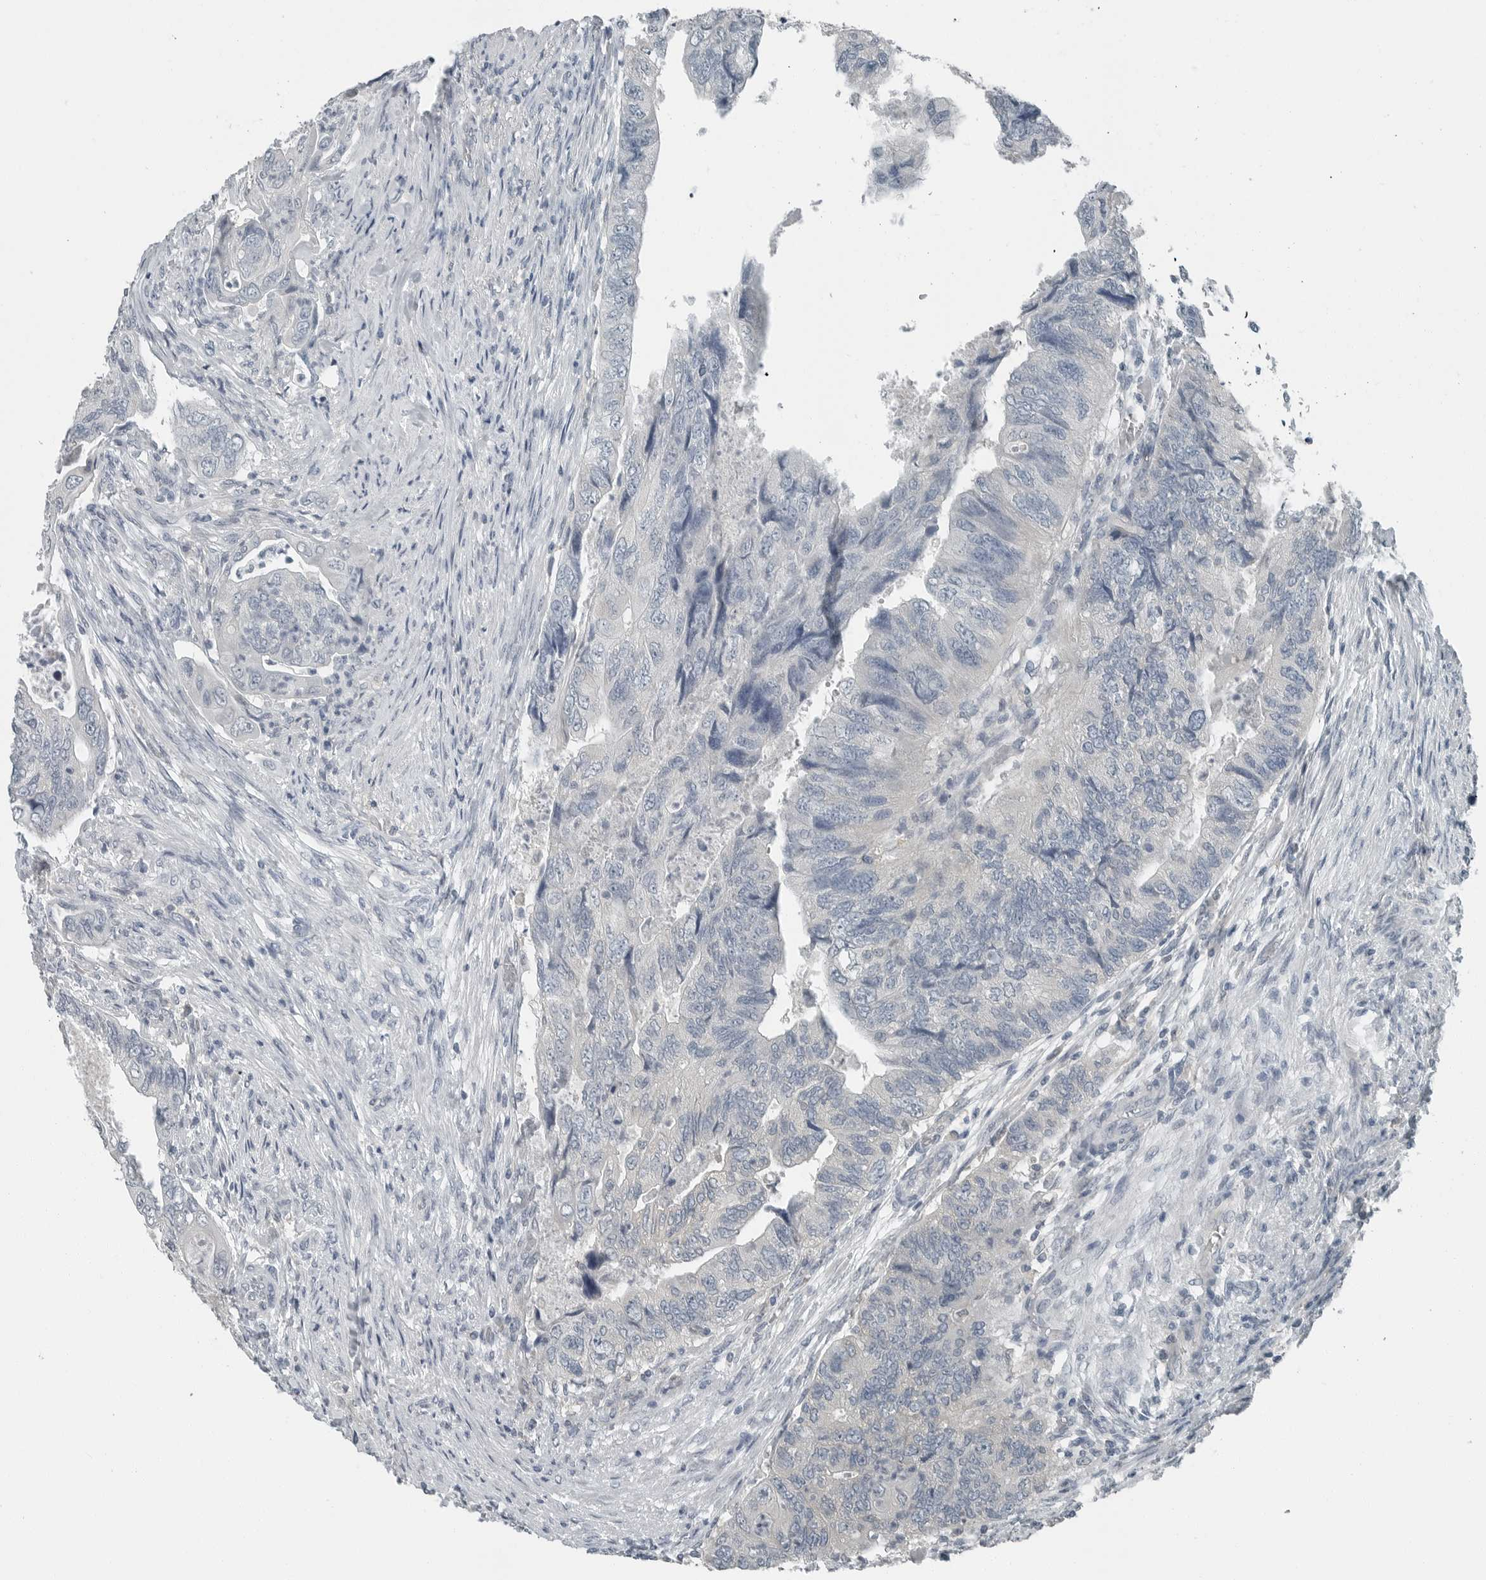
{"staining": {"intensity": "negative", "quantity": "none", "location": "none"}, "tissue": "colorectal cancer", "cell_type": "Tumor cells", "image_type": "cancer", "snomed": [{"axis": "morphology", "description": "Adenocarcinoma, NOS"}, {"axis": "topography", "description": "Rectum"}], "caption": "Immunohistochemical staining of colorectal cancer (adenocarcinoma) exhibits no significant expression in tumor cells. (DAB (3,3'-diaminobenzidine) IHC with hematoxylin counter stain).", "gene": "KYAT1", "patient": {"sex": "male", "age": 63}}